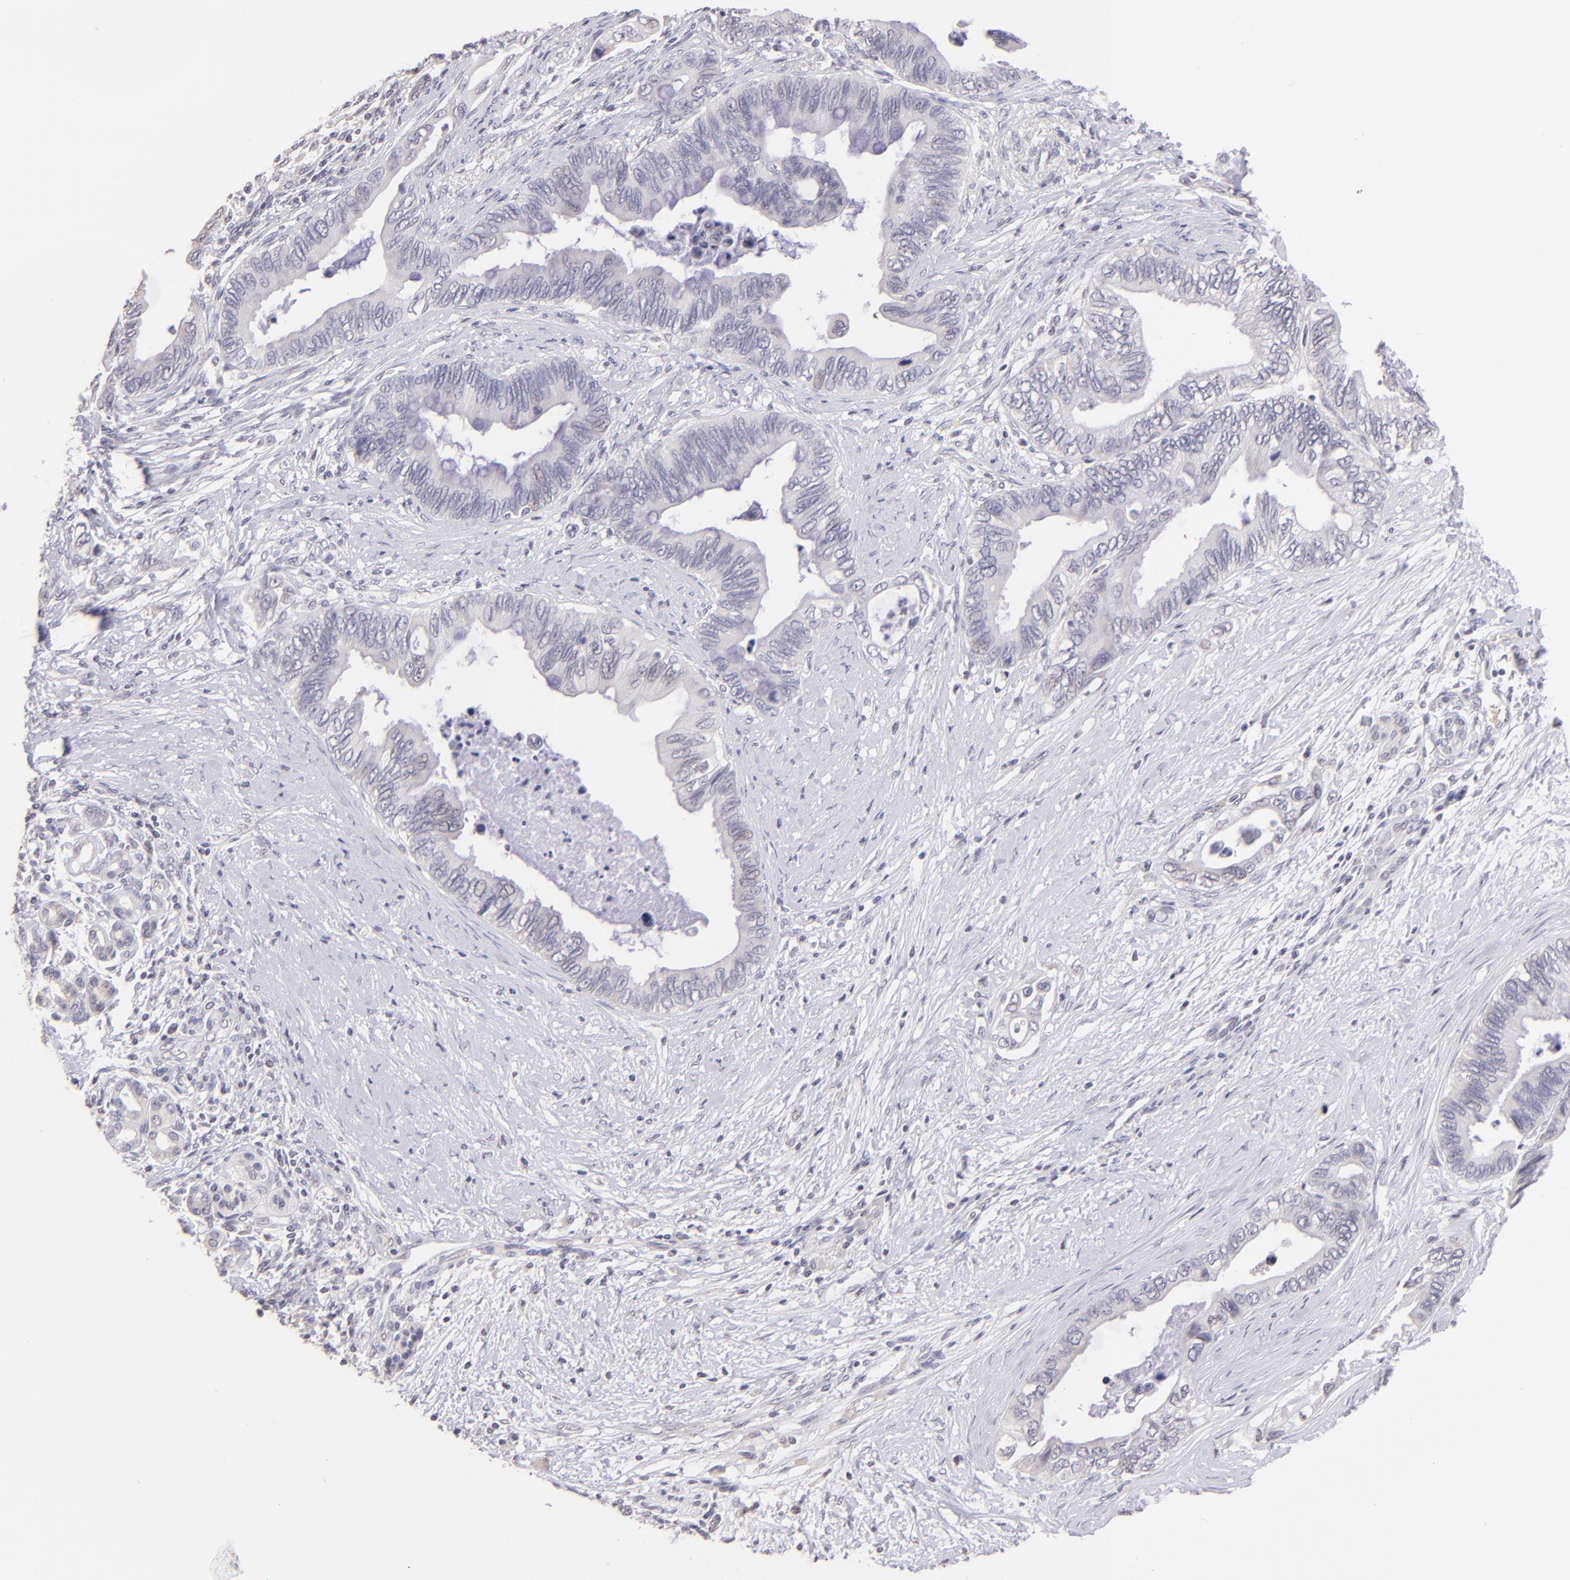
{"staining": {"intensity": "negative", "quantity": "none", "location": "none"}, "tissue": "pancreatic cancer", "cell_type": "Tumor cells", "image_type": "cancer", "snomed": [{"axis": "morphology", "description": "Adenocarcinoma, NOS"}, {"axis": "topography", "description": "Pancreas"}], "caption": "There is no significant expression in tumor cells of adenocarcinoma (pancreatic).", "gene": "MAGEA1", "patient": {"sex": "female", "age": 66}}